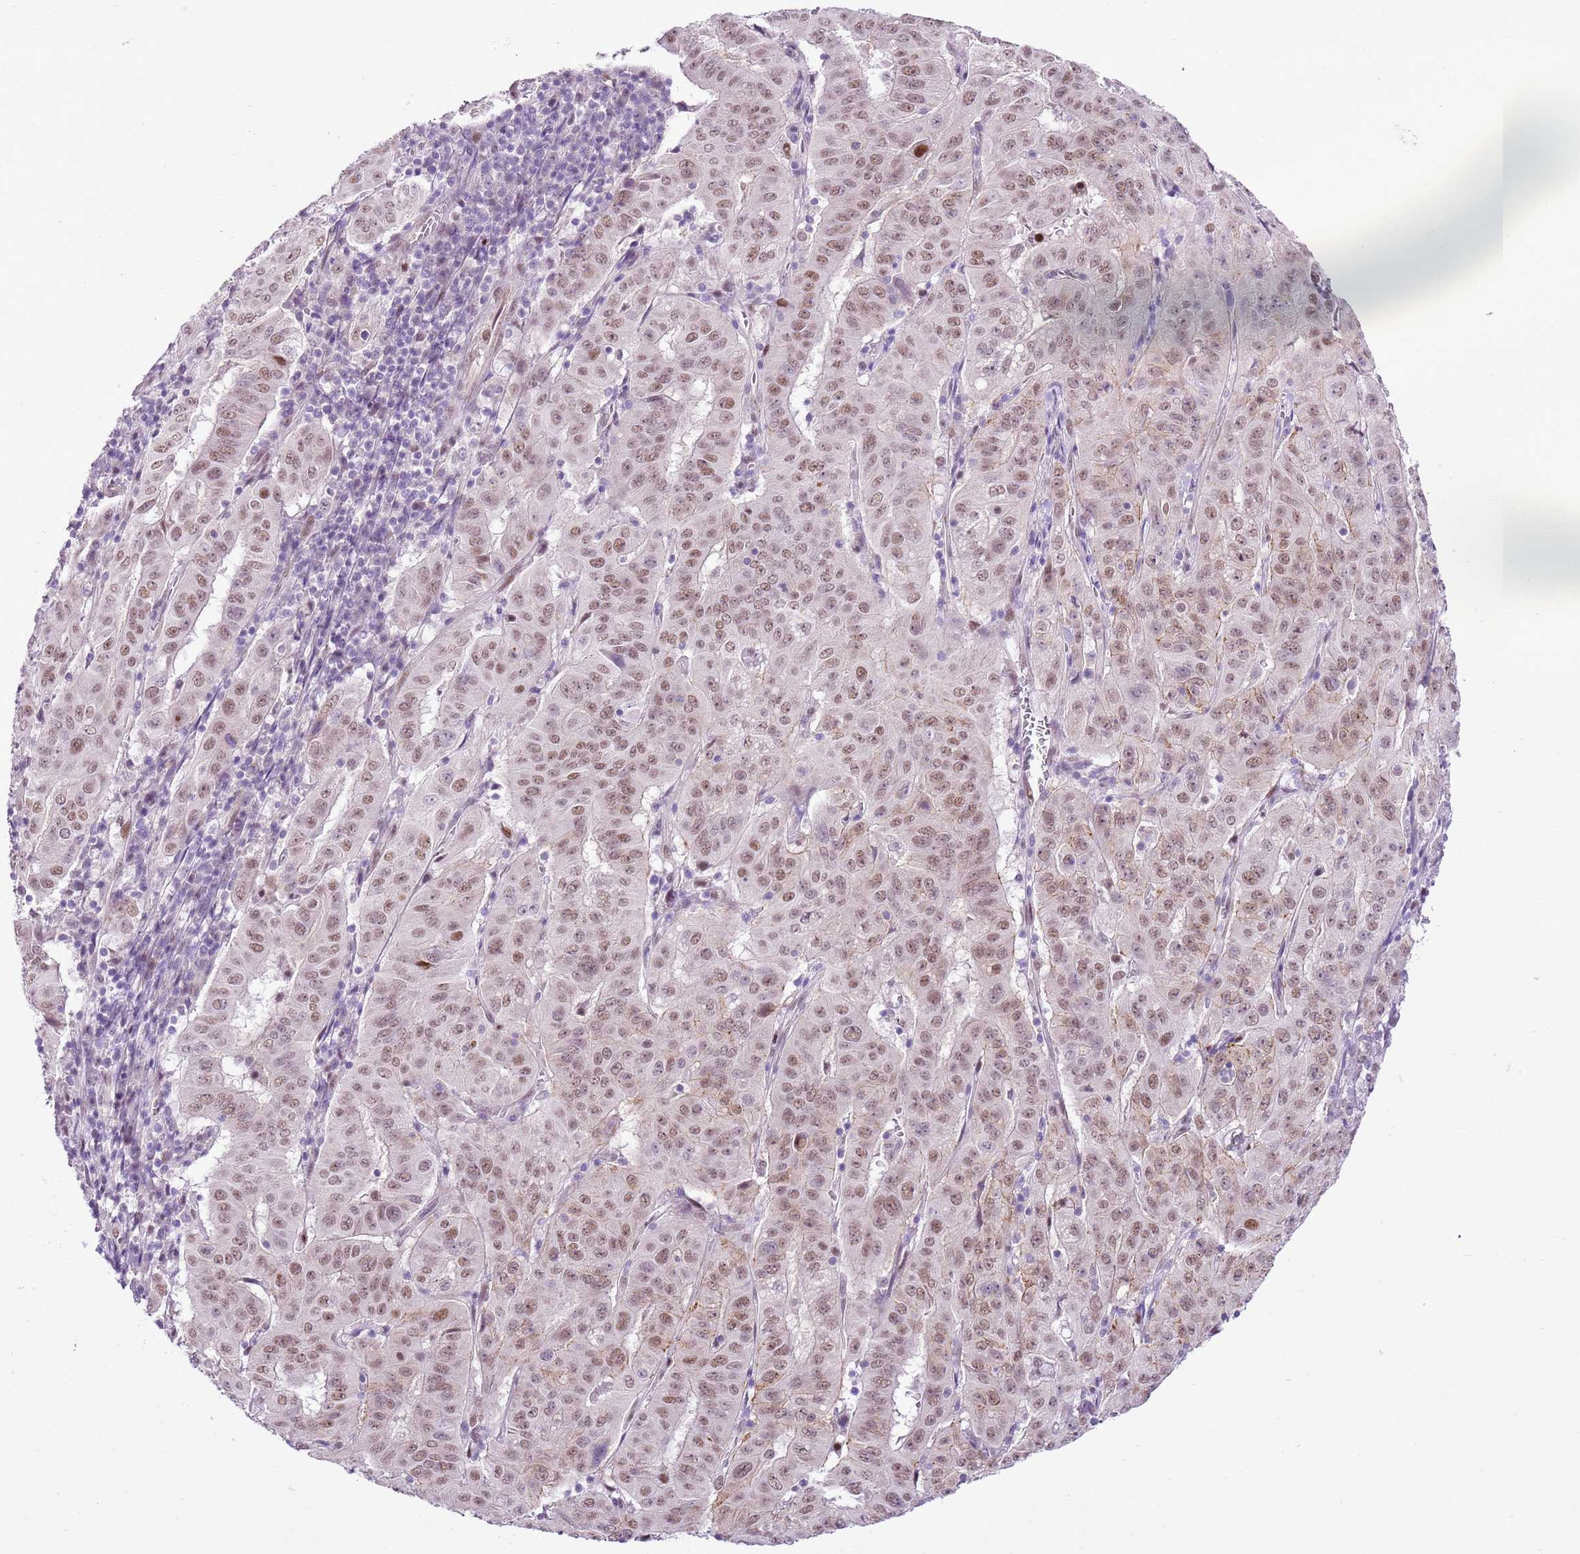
{"staining": {"intensity": "moderate", "quantity": ">75%", "location": "nuclear"}, "tissue": "pancreatic cancer", "cell_type": "Tumor cells", "image_type": "cancer", "snomed": [{"axis": "morphology", "description": "Adenocarcinoma, NOS"}, {"axis": "topography", "description": "Pancreas"}], "caption": "The micrograph shows a brown stain indicating the presence of a protein in the nuclear of tumor cells in adenocarcinoma (pancreatic).", "gene": "NACC2", "patient": {"sex": "male", "age": 63}}